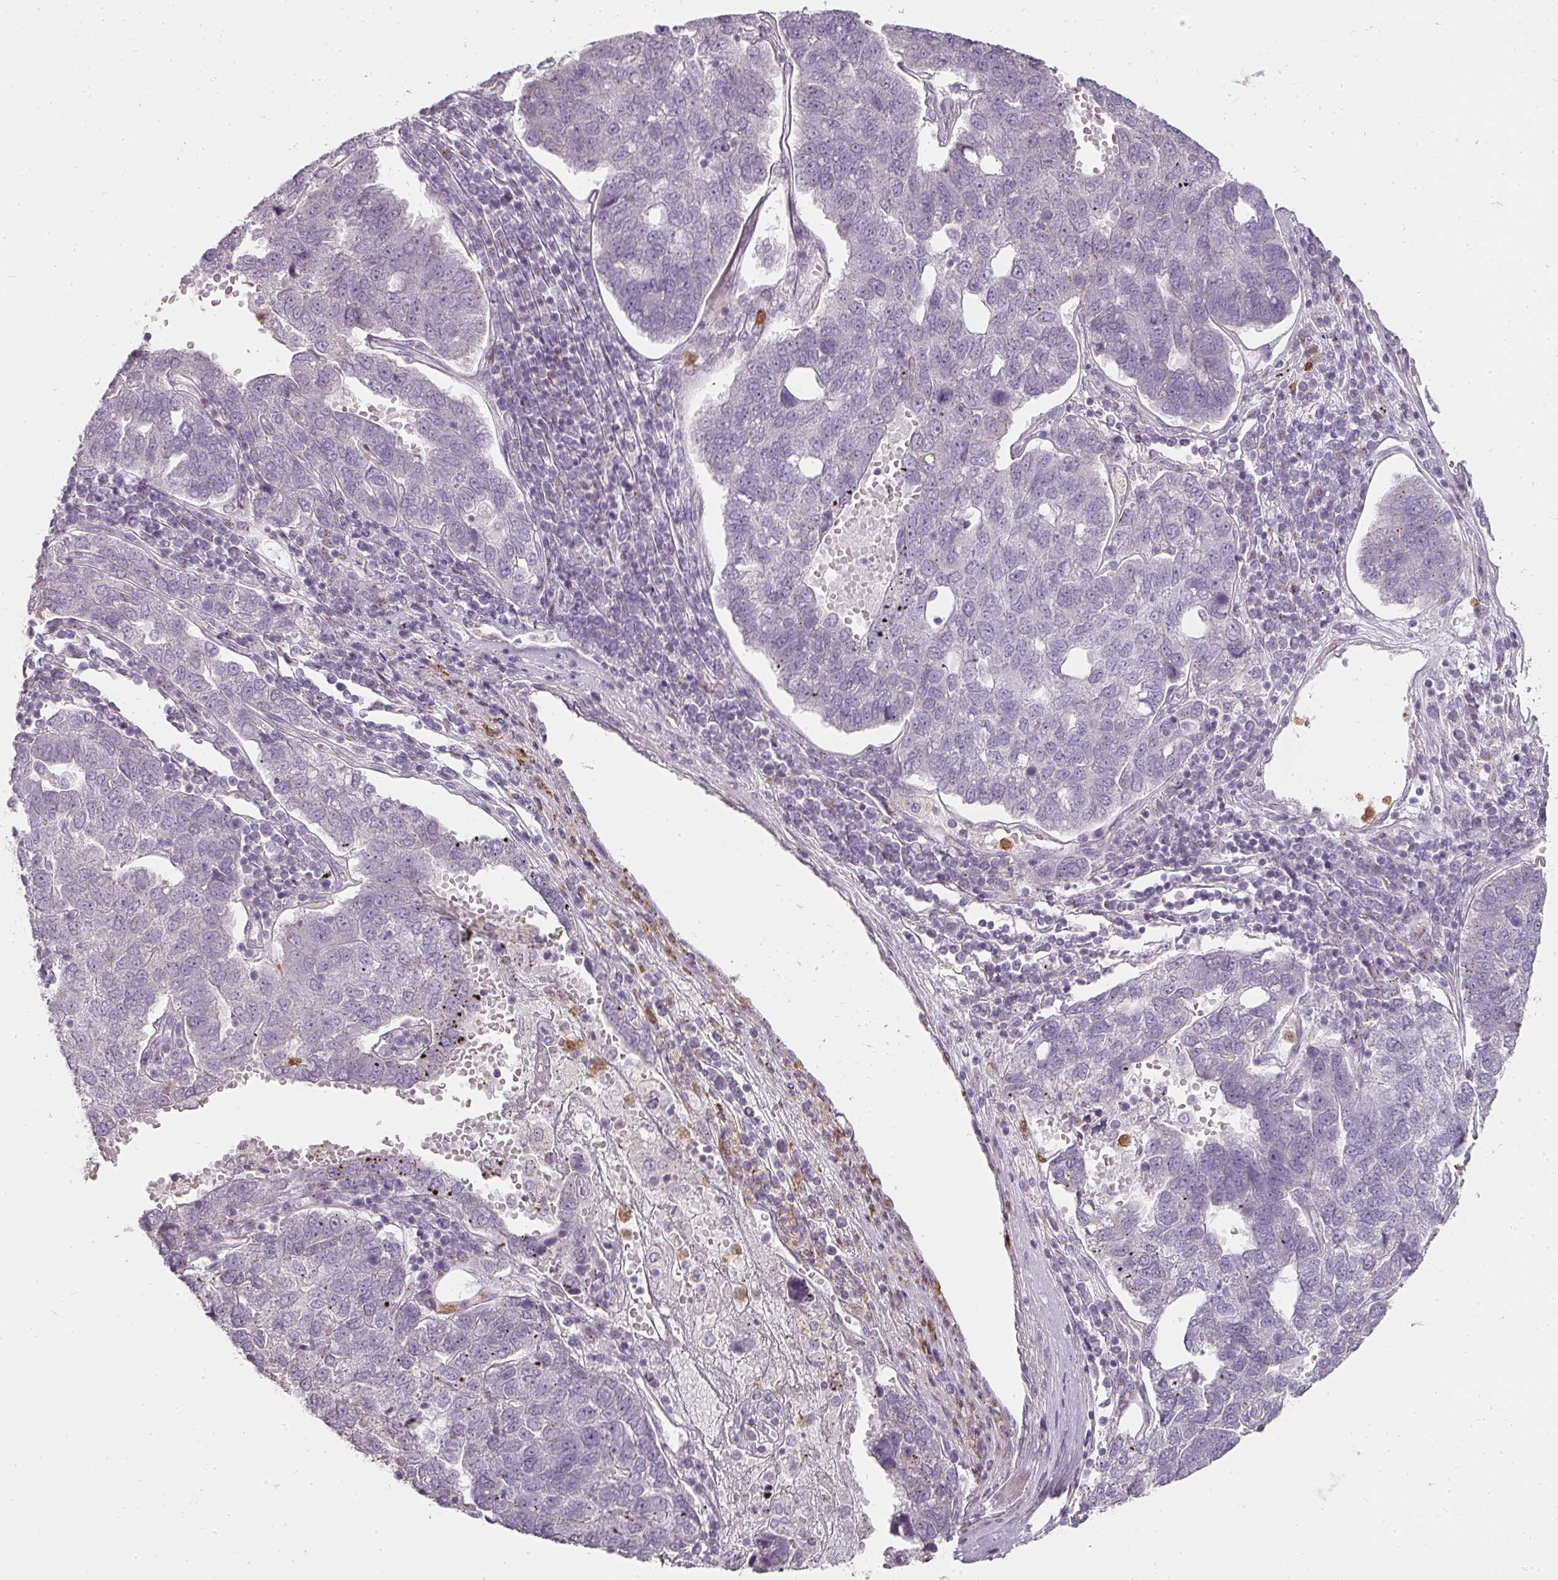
{"staining": {"intensity": "negative", "quantity": "none", "location": "none"}, "tissue": "pancreatic cancer", "cell_type": "Tumor cells", "image_type": "cancer", "snomed": [{"axis": "morphology", "description": "Adenocarcinoma, NOS"}, {"axis": "topography", "description": "Pancreas"}], "caption": "This image is of pancreatic adenocarcinoma stained with immunohistochemistry (IHC) to label a protein in brown with the nuclei are counter-stained blue. There is no staining in tumor cells.", "gene": "BIK", "patient": {"sex": "female", "age": 61}}